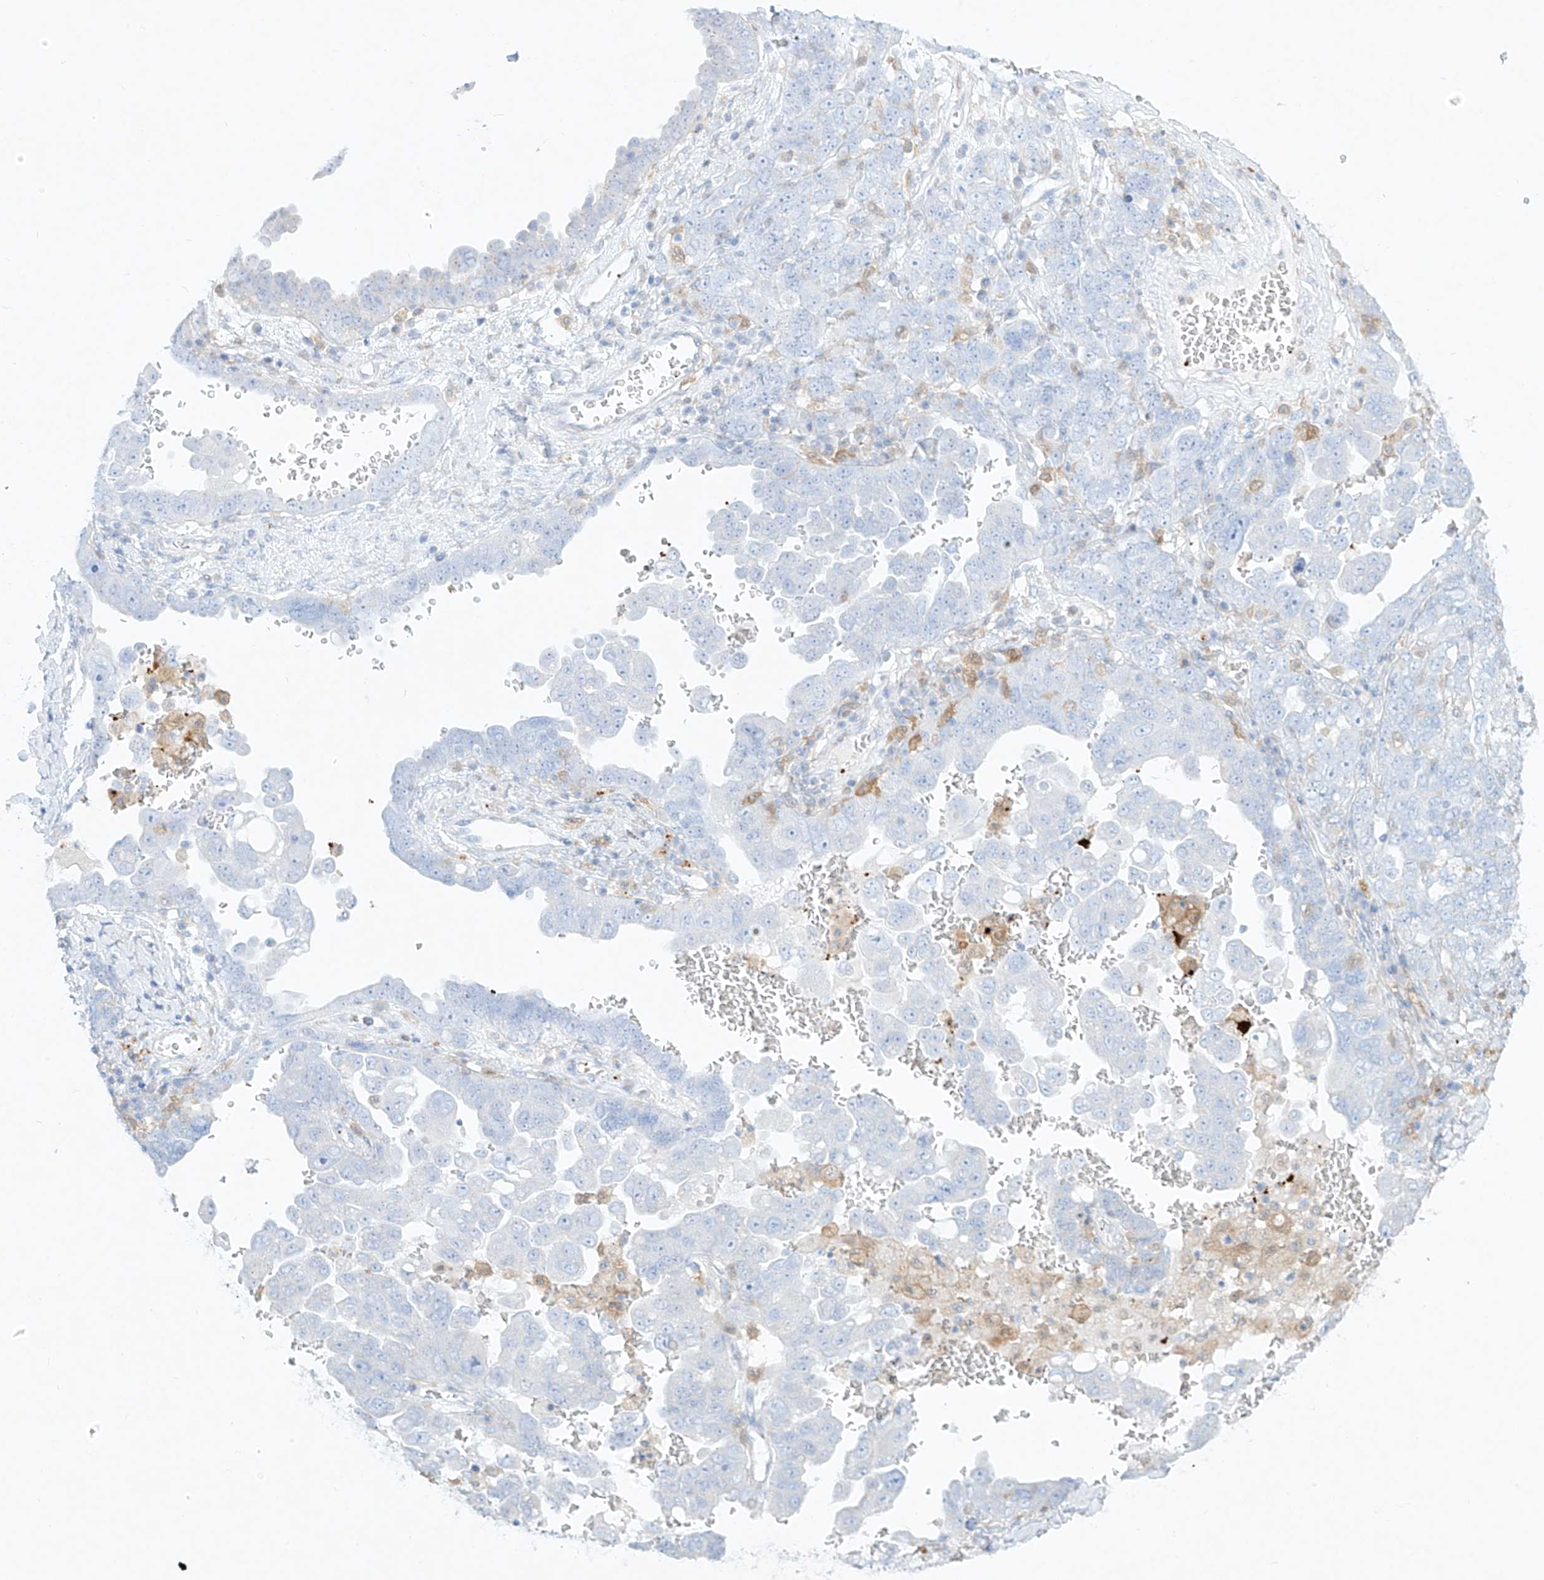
{"staining": {"intensity": "negative", "quantity": "none", "location": "none"}, "tissue": "ovarian cancer", "cell_type": "Tumor cells", "image_type": "cancer", "snomed": [{"axis": "morphology", "description": "Carcinoma, endometroid"}, {"axis": "topography", "description": "Ovary"}], "caption": "The image demonstrates no staining of tumor cells in ovarian cancer.", "gene": "PLEK", "patient": {"sex": "female", "age": 62}}